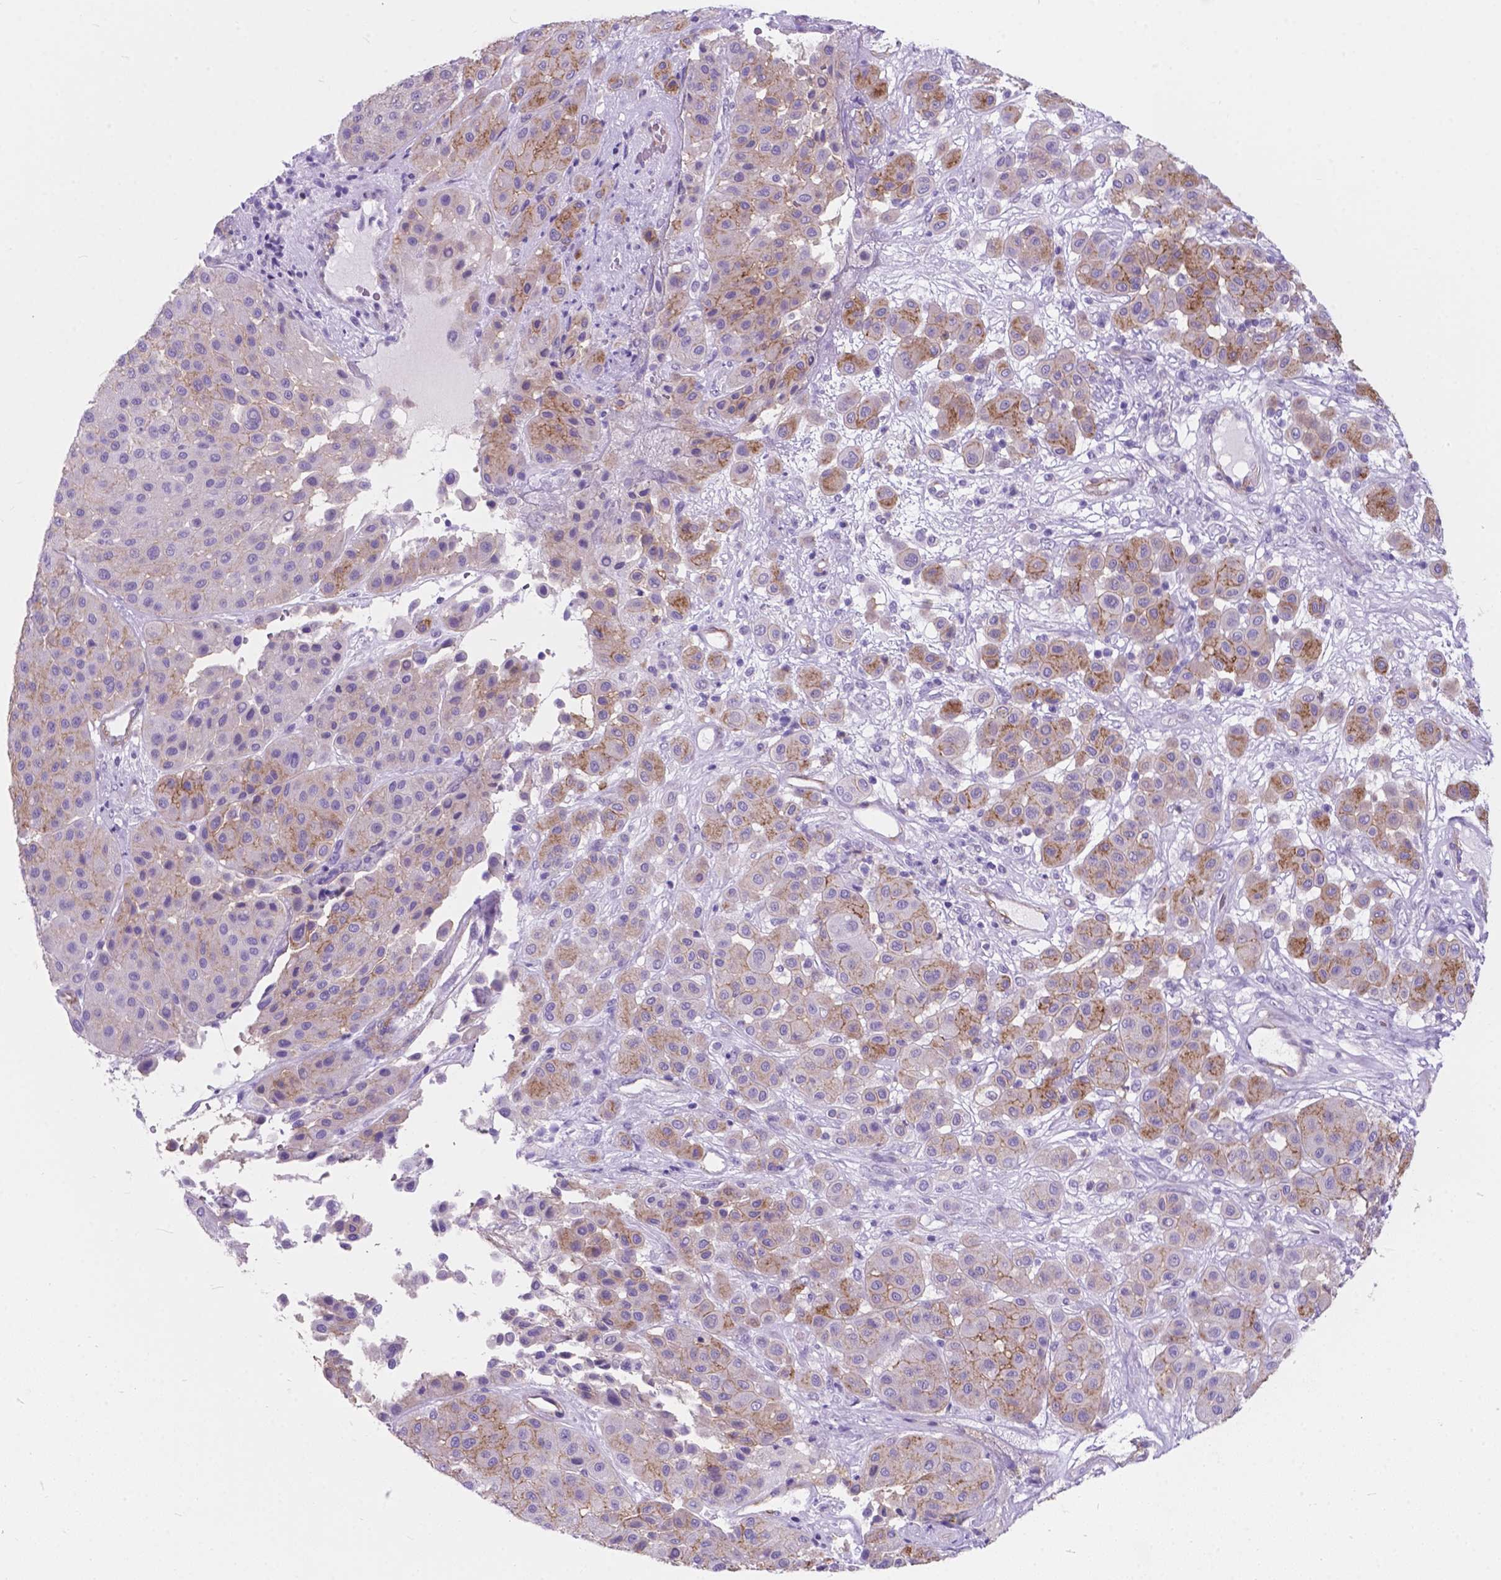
{"staining": {"intensity": "moderate", "quantity": "25%-75%", "location": "cytoplasmic/membranous"}, "tissue": "melanoma", "cell_type": "Tumor cells", "image_type": "cancer", "snomed": [{"axis": "morphology", "description": "Malignant melanoma, Metastatic site"}, {"axis": "topography", "description": "Smooth muscle"}], "caption": "This photomicrograph exhibits immunohistochemistry staining of malignant melanoma (metastatic site), with medium moderate cytoplasmic/membranous expression in approximately 25%-75% of tumor cells.", "gene": "KIAA0040", "patient": {"sex": "male", "age": 41}}